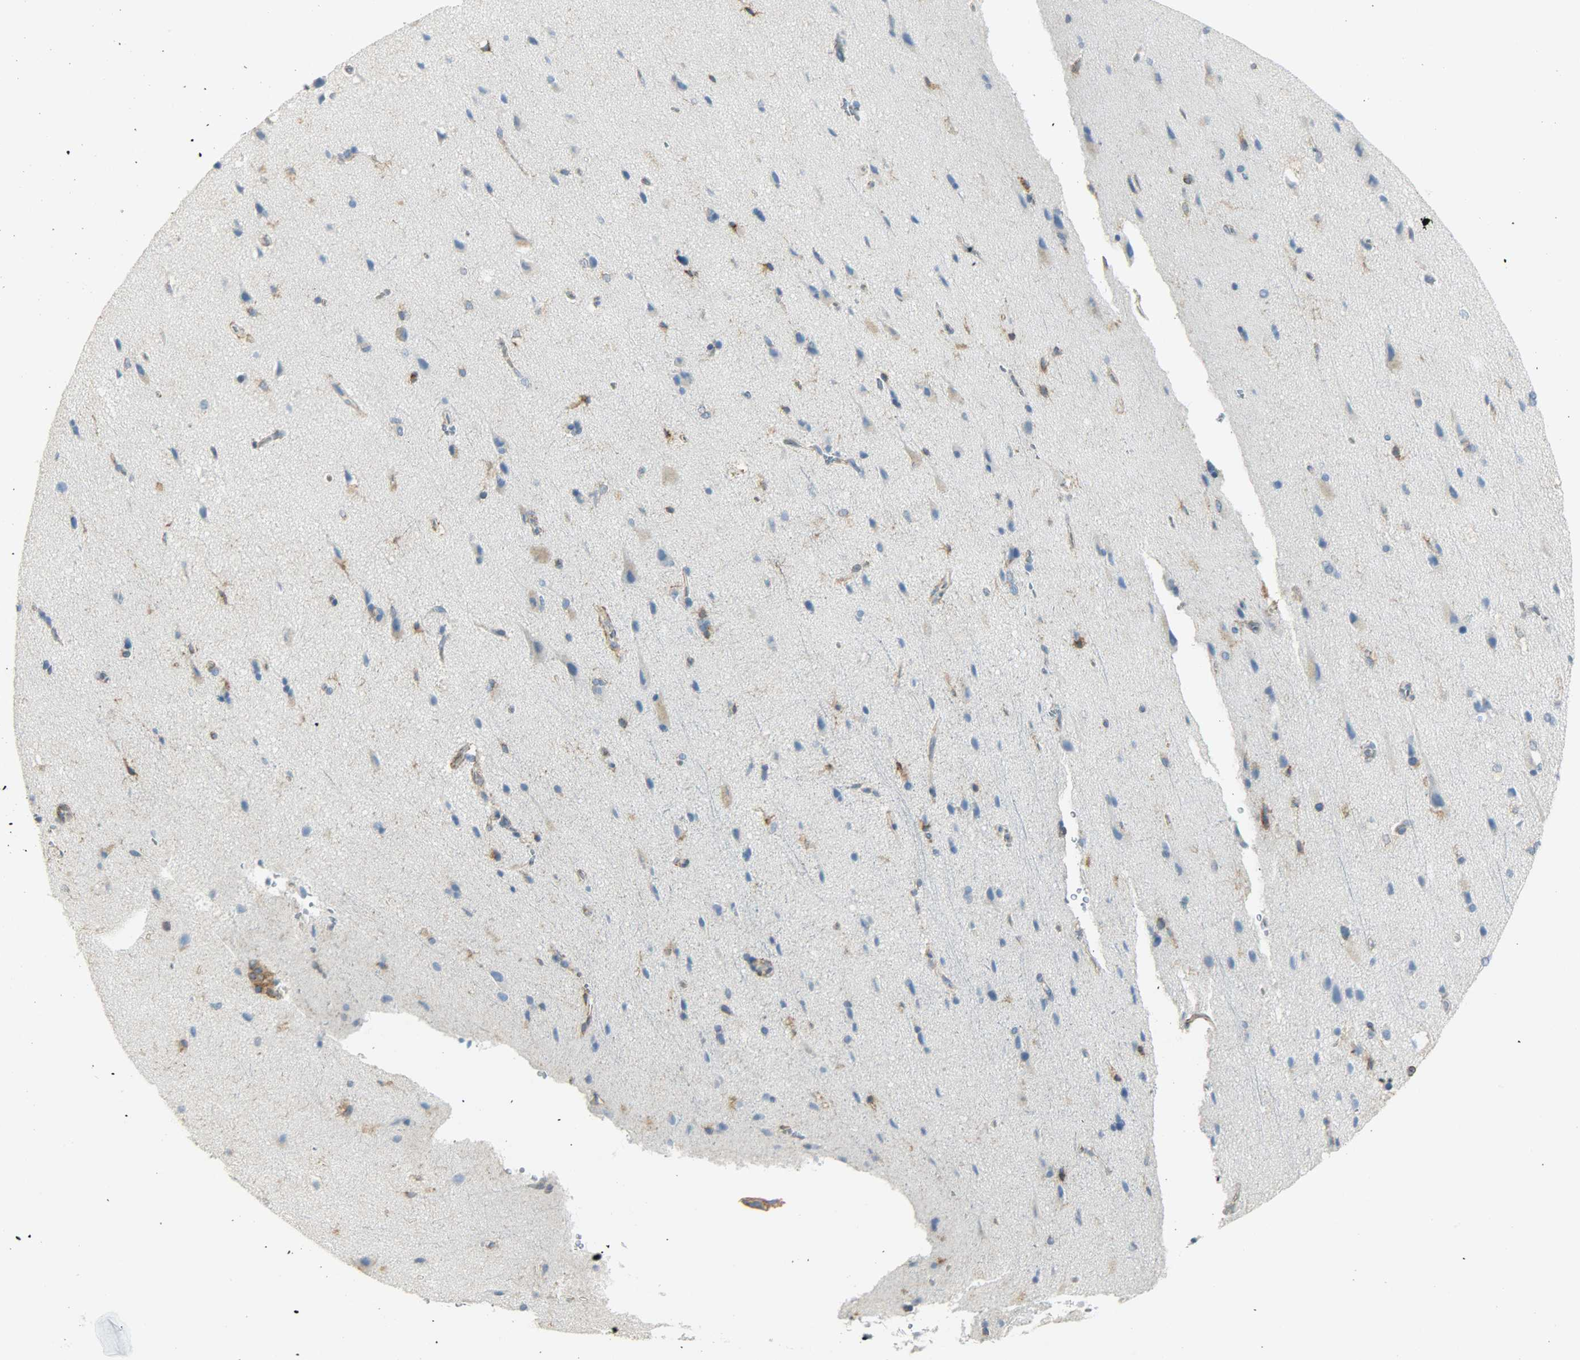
{"staining": {"intensity": "negative", "quantity": "none", "location": "none"}, "tissue": "cerebral cortex", "cell_type": "Endothelial cells", "image_type": "normal", "snomed": [{"axis": "morphology", "description": "Normal tissue, NOS"}, {"axis": "topography", "description": "Cerebral cortex"}], "caption": "This photomicrograph is of normal cerebral cortex stained with immunohistochemistry (IHC) to label a protein in brown with the nuclei are counter-stained blue. There is no expression in endothelial cells.", "gene": "PKD2", "patient": {"sex": "male", "age": 62}}